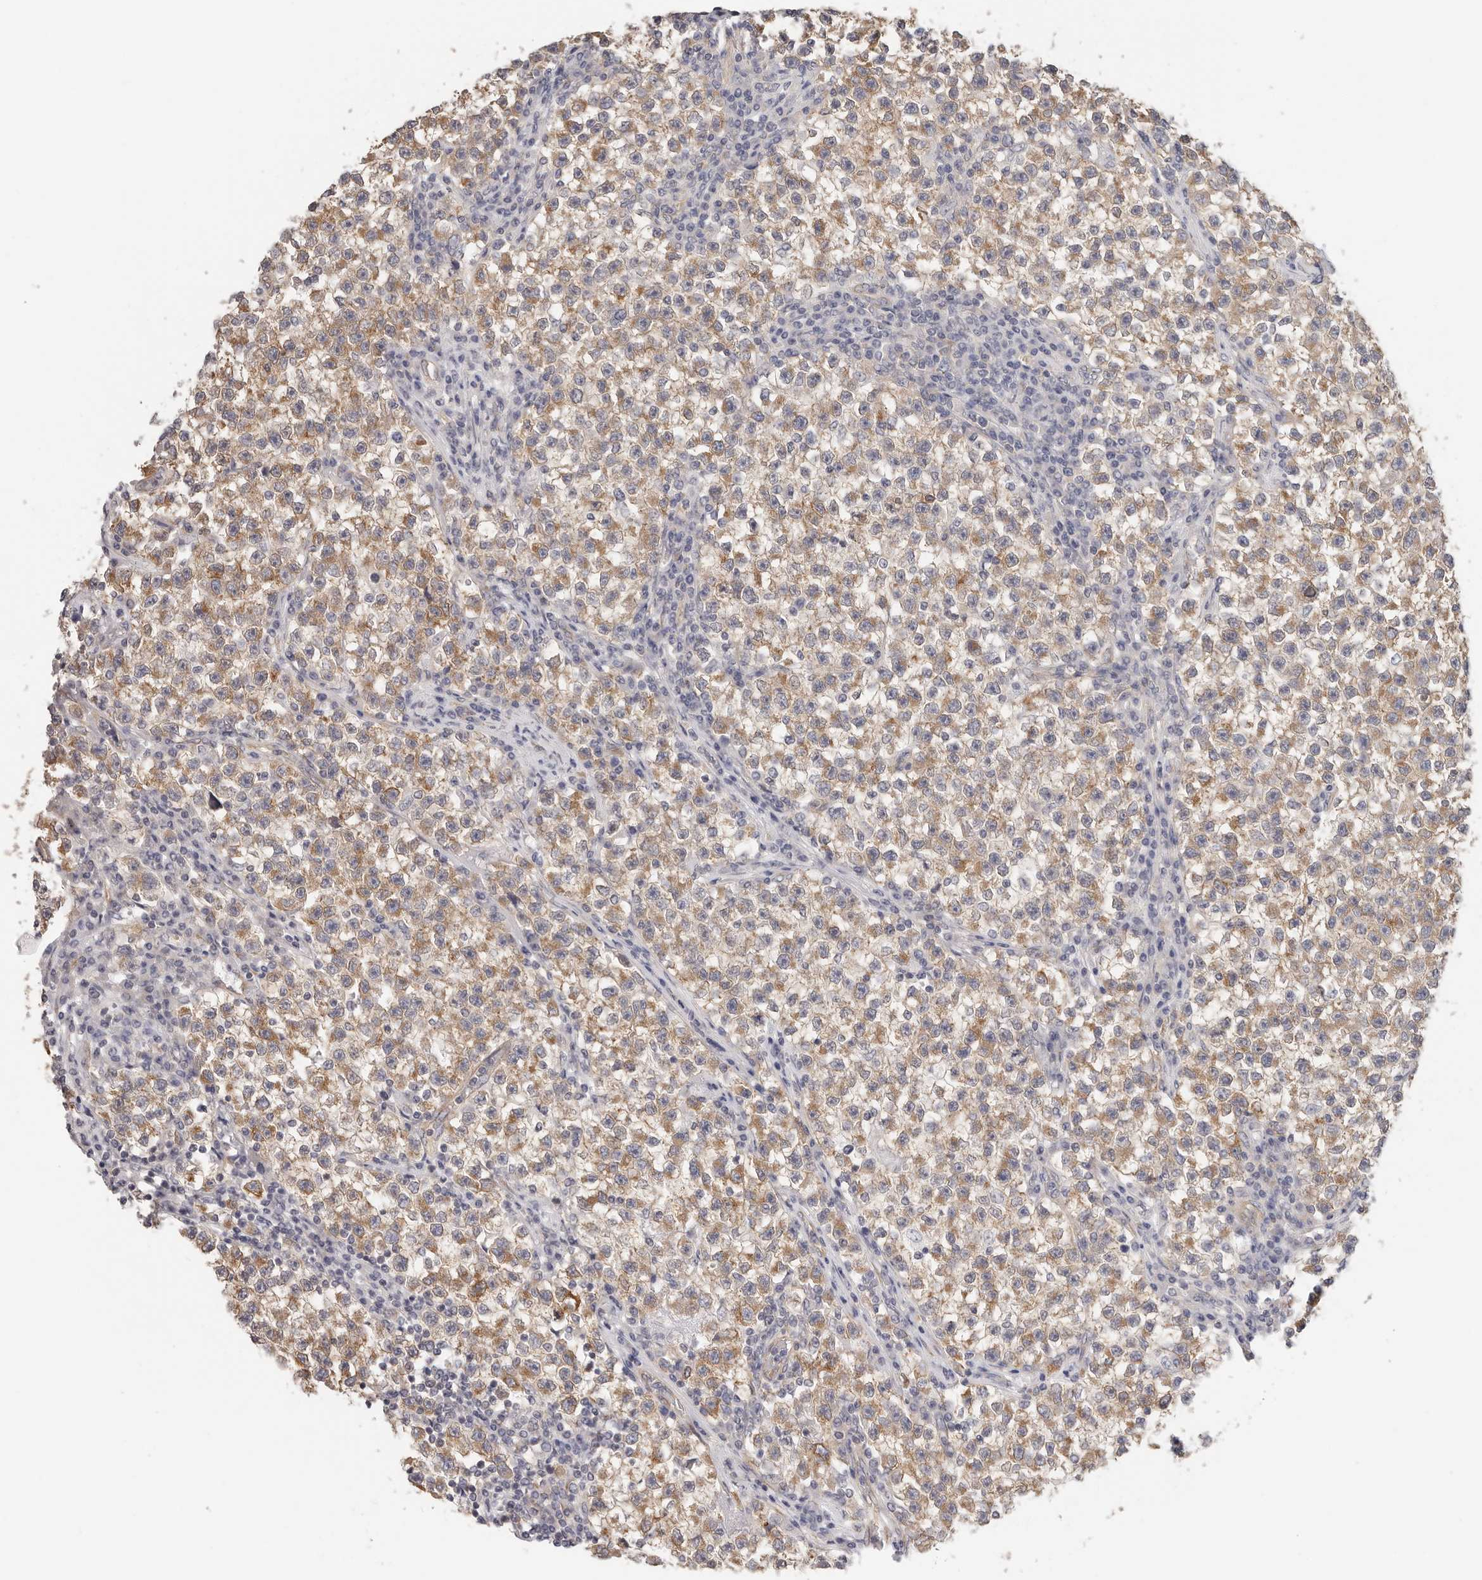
{"staining": {"intensity": "moderate", "quantity": ">75%", "location": "cytoplasmic/membranous"}, "tissue": "testis cancer", "cell_type": "Tumor cells", "image_type": "cancer", "snomed": [{"axis": "morphology", "description": "Seminoma, NOS"}, {"axis": "topography", "description": "Testis"}], "caption": "Immunohistochemical staining of human seminoma (testis) displays moderate cytoplasmic/membranous protein staining in about >75% of tumor cells.", "gene": "AFDN", "patient": {"sex": "male", "age": 22}}